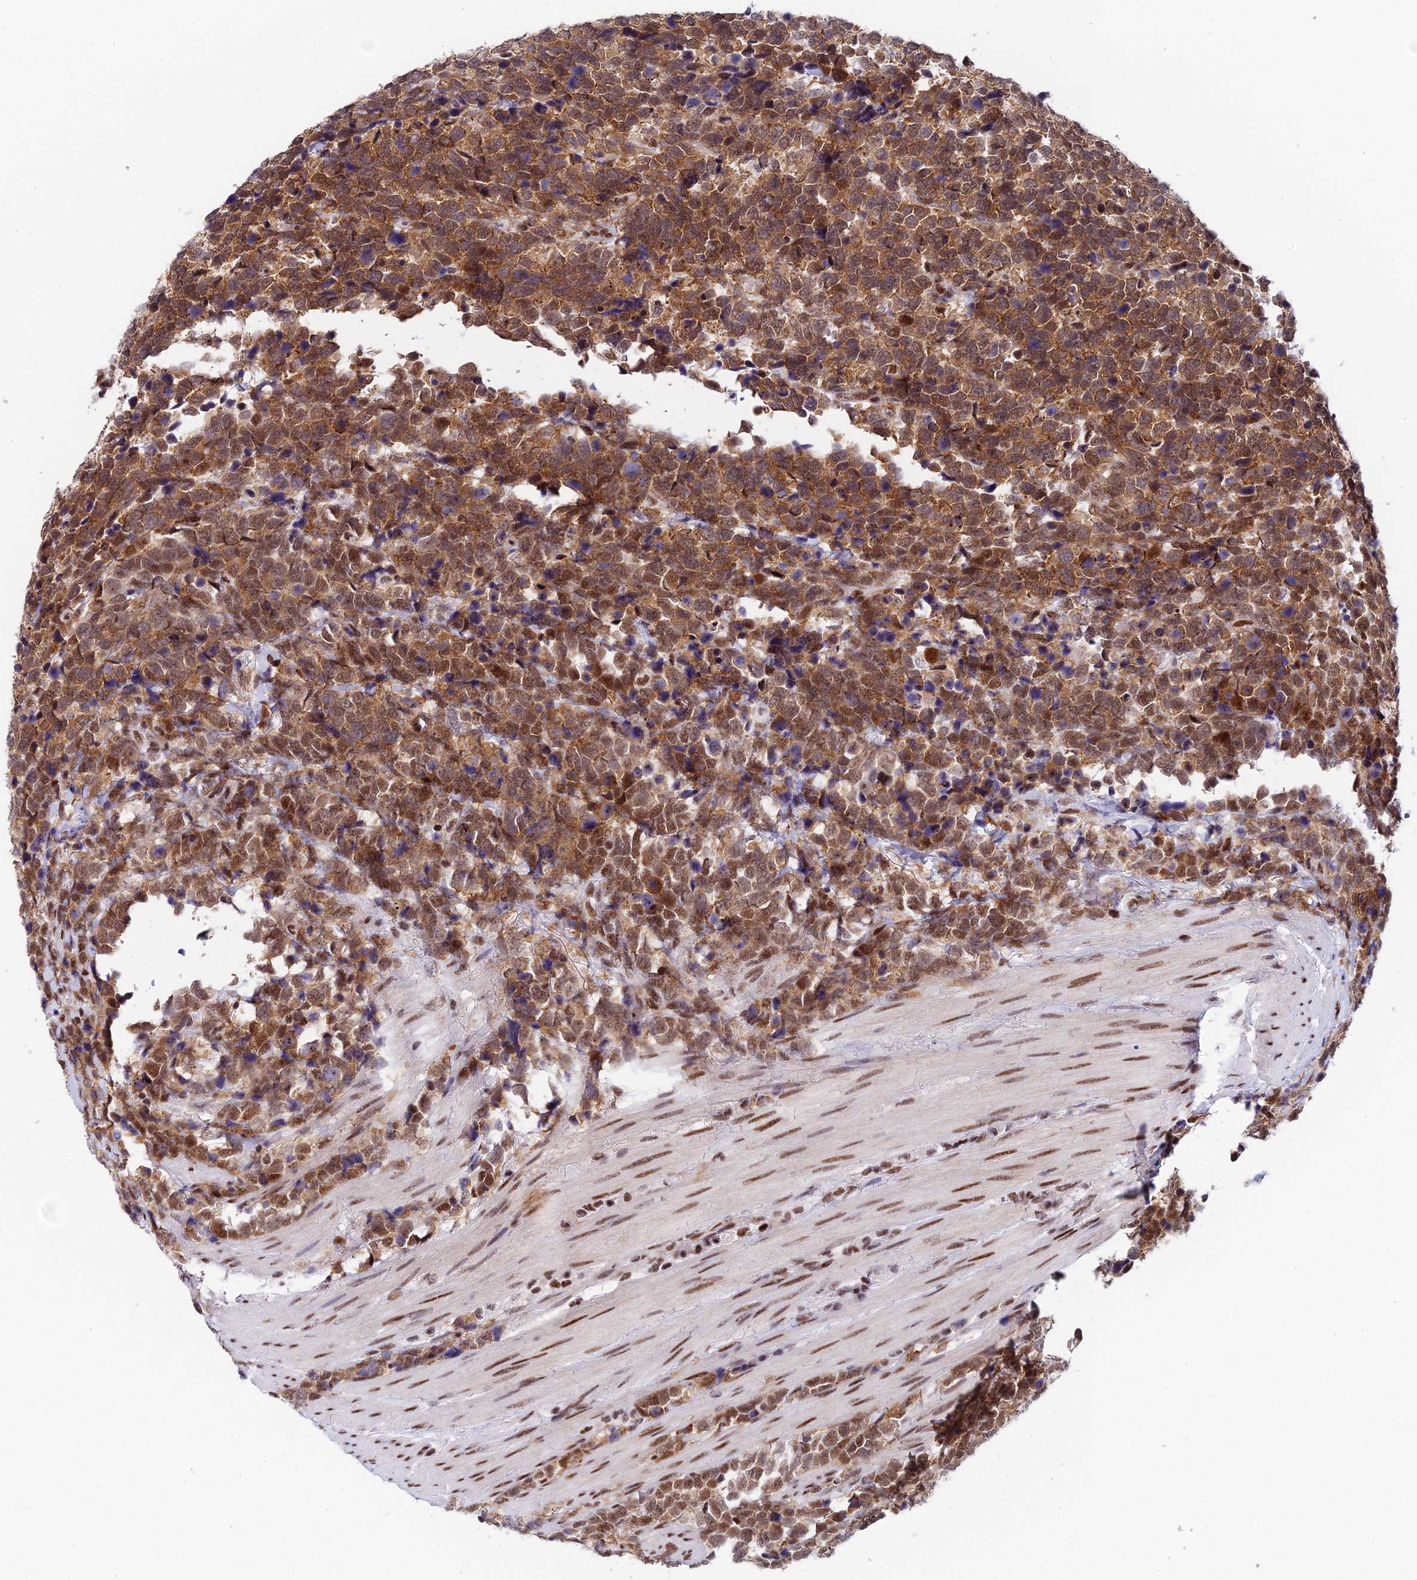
{"staining": {"intensity": "strong", "quantity": ">75%", "location": "cytoplasmic/membranous,nuclear"}, "tissue": "urothelial cancer", "cell_type": "Tumor cells", "image_type": "cancer", "snomed": [{"axis": "morphology", "description": "Urothelial carcinoma, High grade"}, {"axis": "topography", "description": "Urinary bladder"}], "caption": "DAB (3,3'-diaminobenzidine) immunohistochemical staining of human high-grade urothelial carcinoma exhibits strong cytoplasmic/membranous and nuclear protein expression in approximately >75% of tumor cells.", "gene": "USP22", "patient": {"sex": "female", "age": 82}}